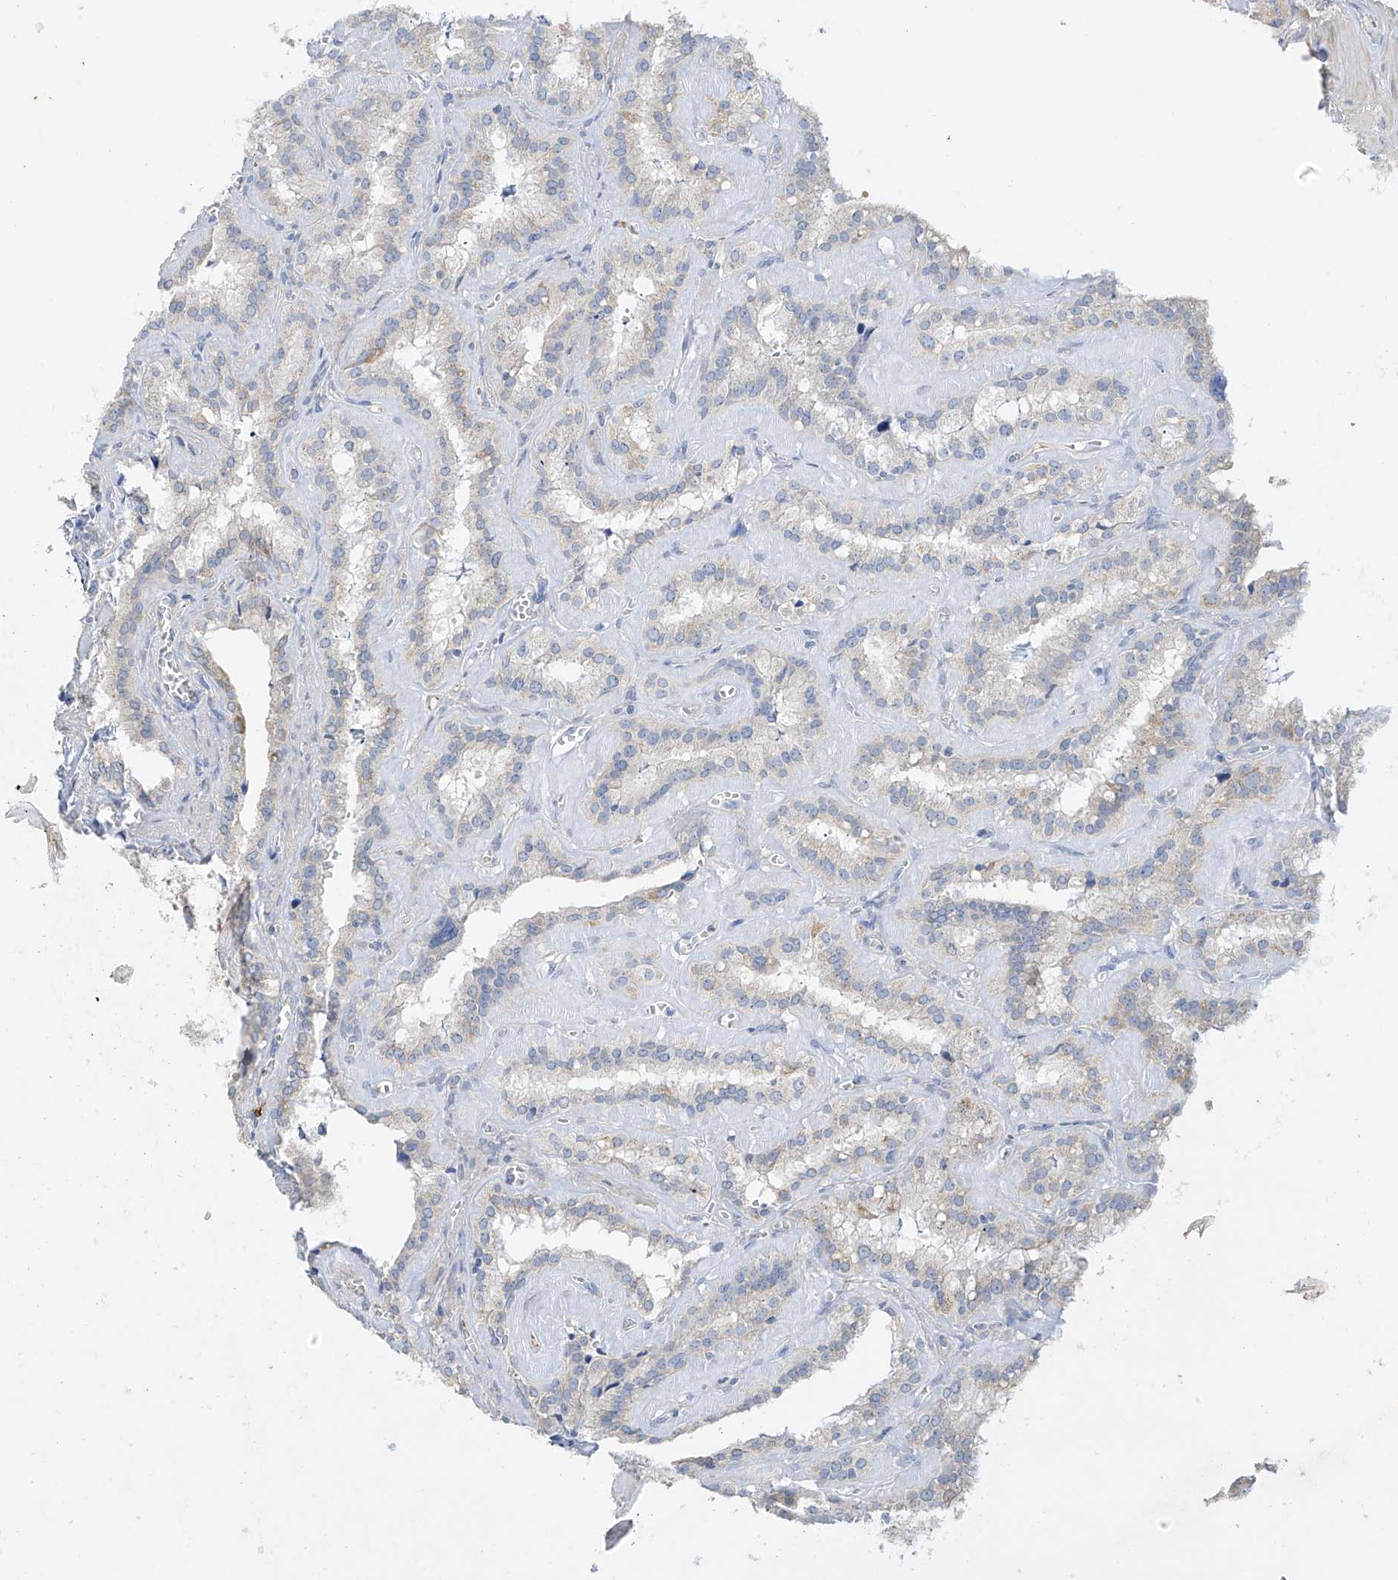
{"staining": {"intensity": "negative", "quantity": "none", "location": "none"}, "tissue": "seminal vesicle", "cell_type": "Glandular cells", "image_type": "normal", "snomed": [{"axis": "morphology", "description": "Normal tissue, NOS"}, {"axis": "topography", "description": "Prostate"}, {"axis": "topography", "description": "Seminal veicle"}], "caption": "The micrograph shows no staining of glandular cells in unremarkable seminal vesicle. (Brightfield microscopy of DAB (3,3'-diaminobenzidine) immunohistochemistry at high magnification).", "gene": "PRSS12", "patient": {"sex": "male", "age": 59}}